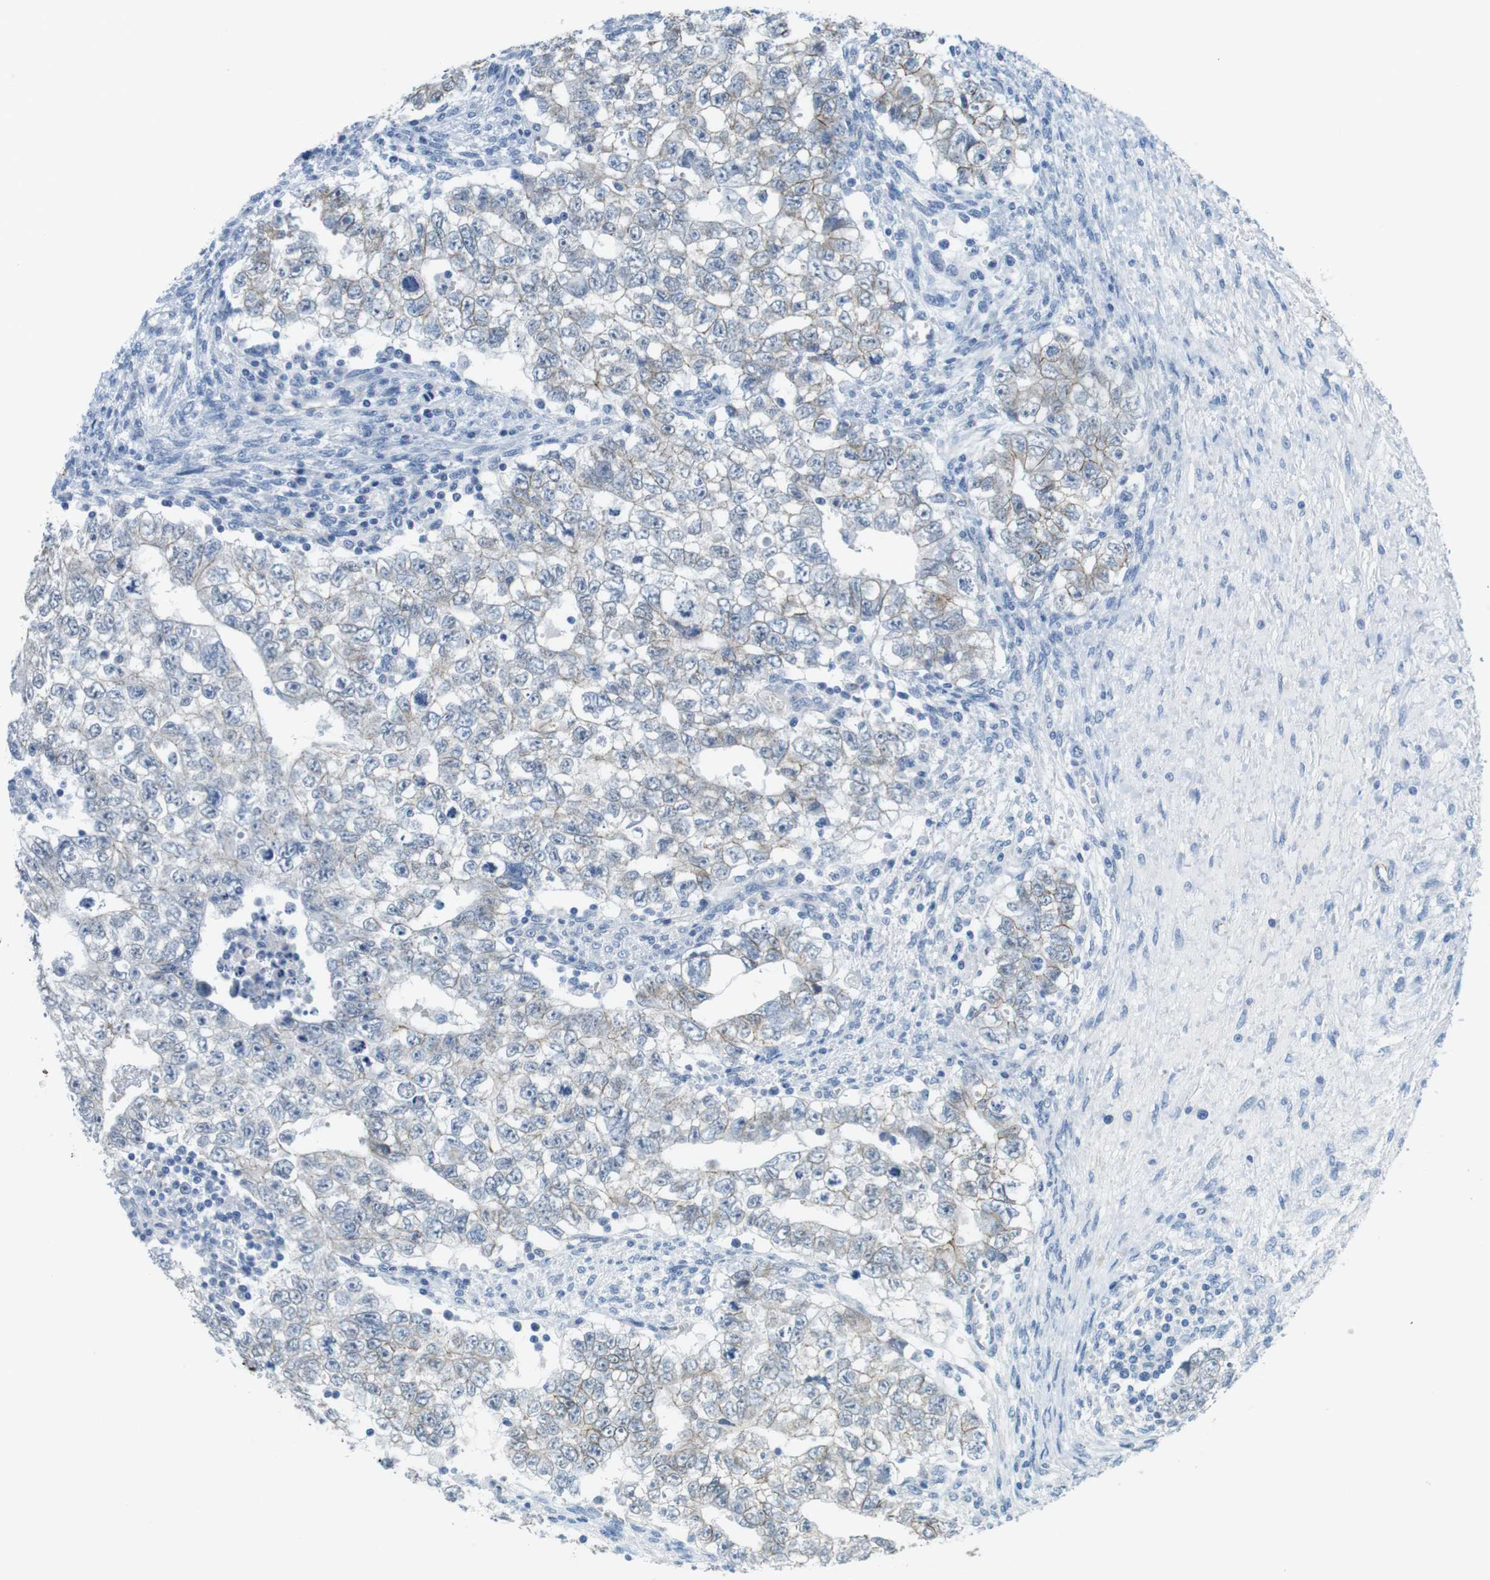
{"staining": {"intensity": "moderate", "quantity": "25%-75%", "location": "cytoplasmic/membranous"}, "tissue": "testis cancer", "cell_type": "Tumor cells", "image_type": "cancer", "snomed": [{"axis": "morphology", "description": "Seminoma, NOS"}, {"axis": "morphology", "description": "Carcinoma, Embryonal, NOS"}, {"axis": "topography", "description": "Testis"}], "caption": "Approximately 25%-75% of tumor cells in human embryonal carcinoma (testis) reveal moderate cytoplasmic/membranous protein staining as visualized by brown immunohistochemical staining.", "gene": "SLC6A6", "patient": {"sex": "male", "age": 38}}